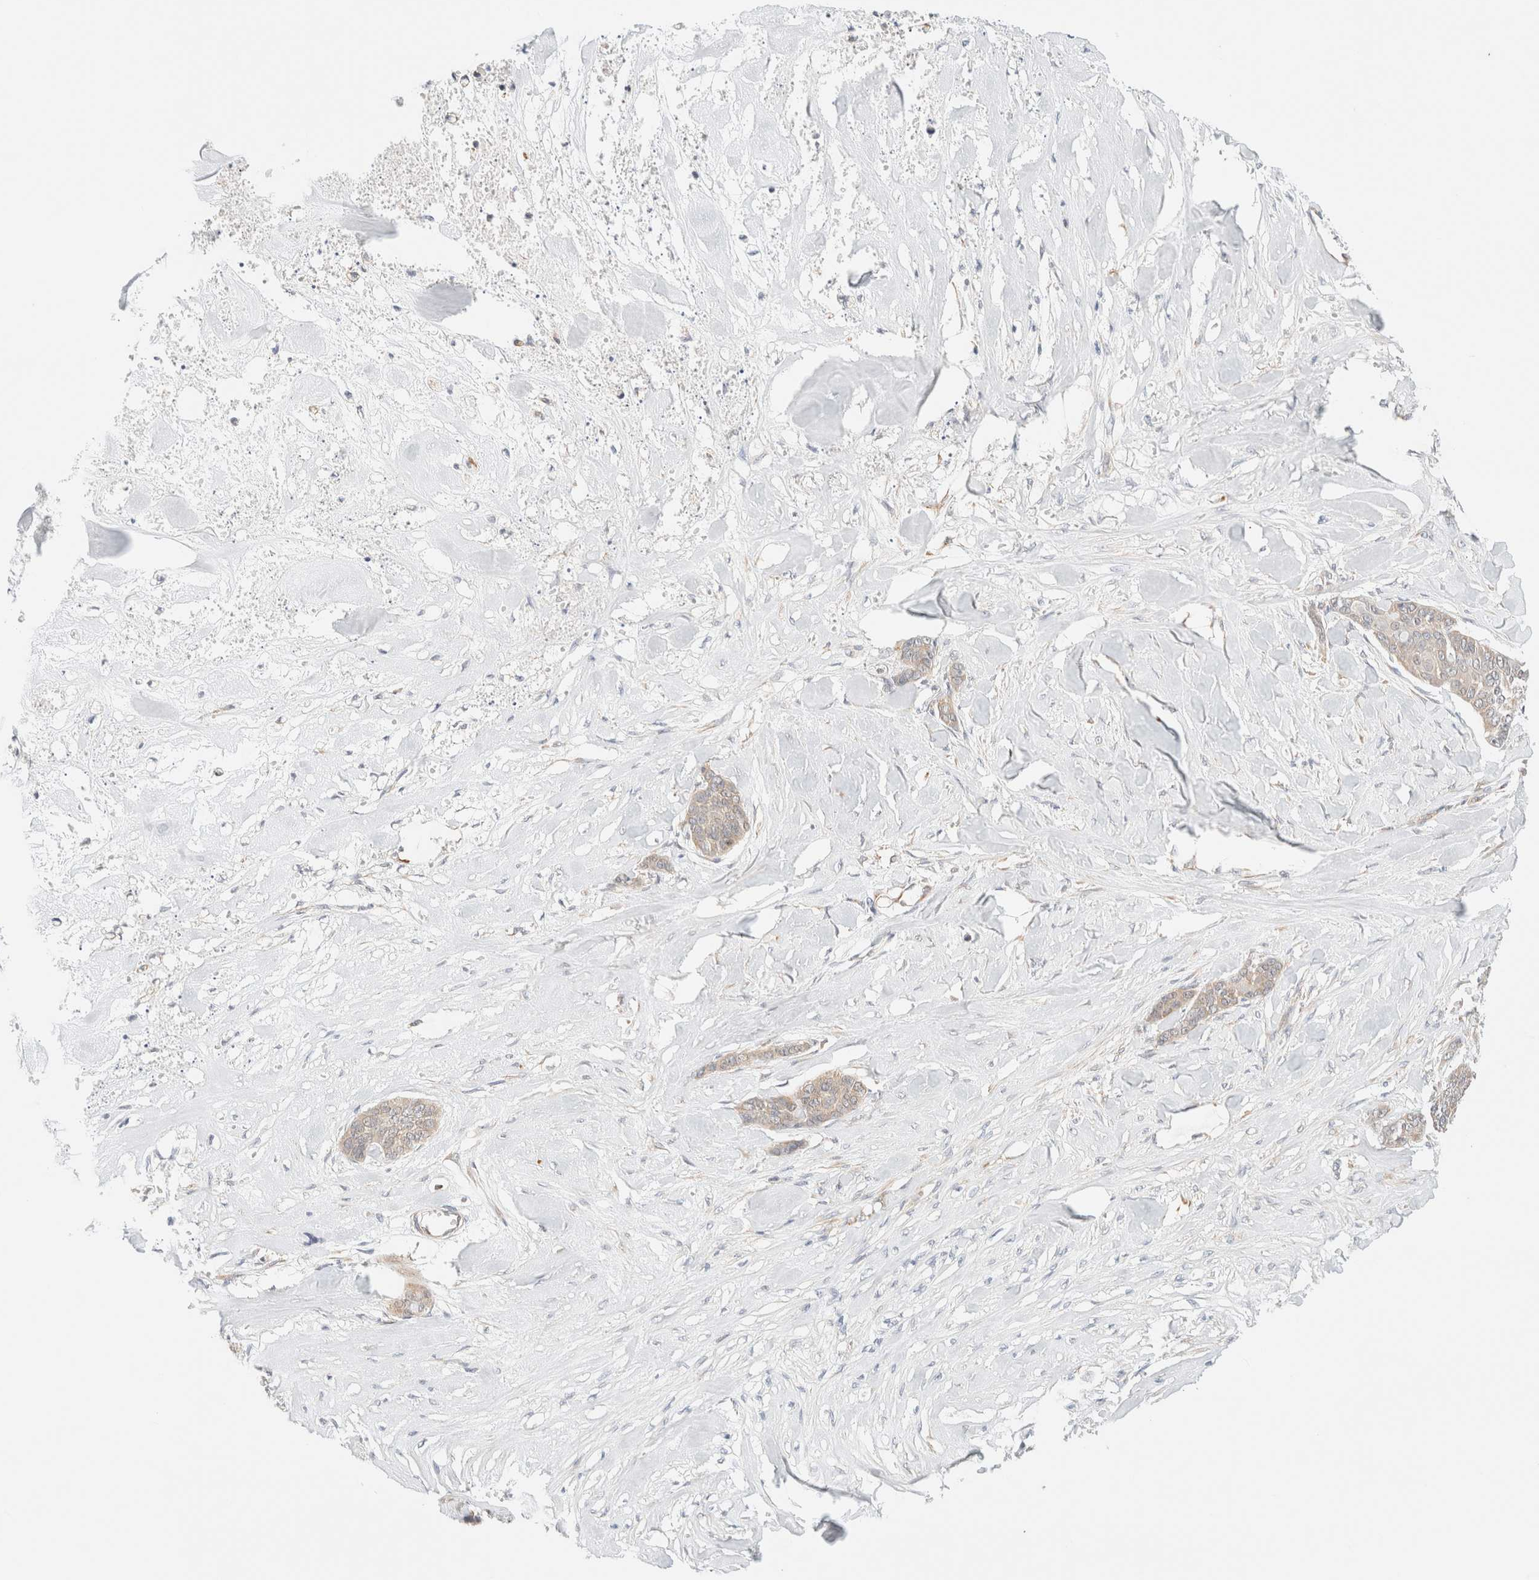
{"staining": {"intensity": "weak", "quantity": ">75%", "location": "cytoplasmic/membranous"}, "tissue": "skin cancer", "cell_type": "Tumor cells", "image_type": "cancer", "snomed": [{"axis": "morphology", "description": "Basal cell carcinoma"}, {"axis": "topography", "description": "Skin"}], "caption": "This micrograph displays skin cancer (basal cell carcinoma) stained with IHC to label a protein in brown. The cytoplasmic/membranous of tumor cells show weak positivity for the protein. Nuclei are counter-stained blue.", "gene": "UNC13B", "patient": {"sex": "female", "age": 64}}